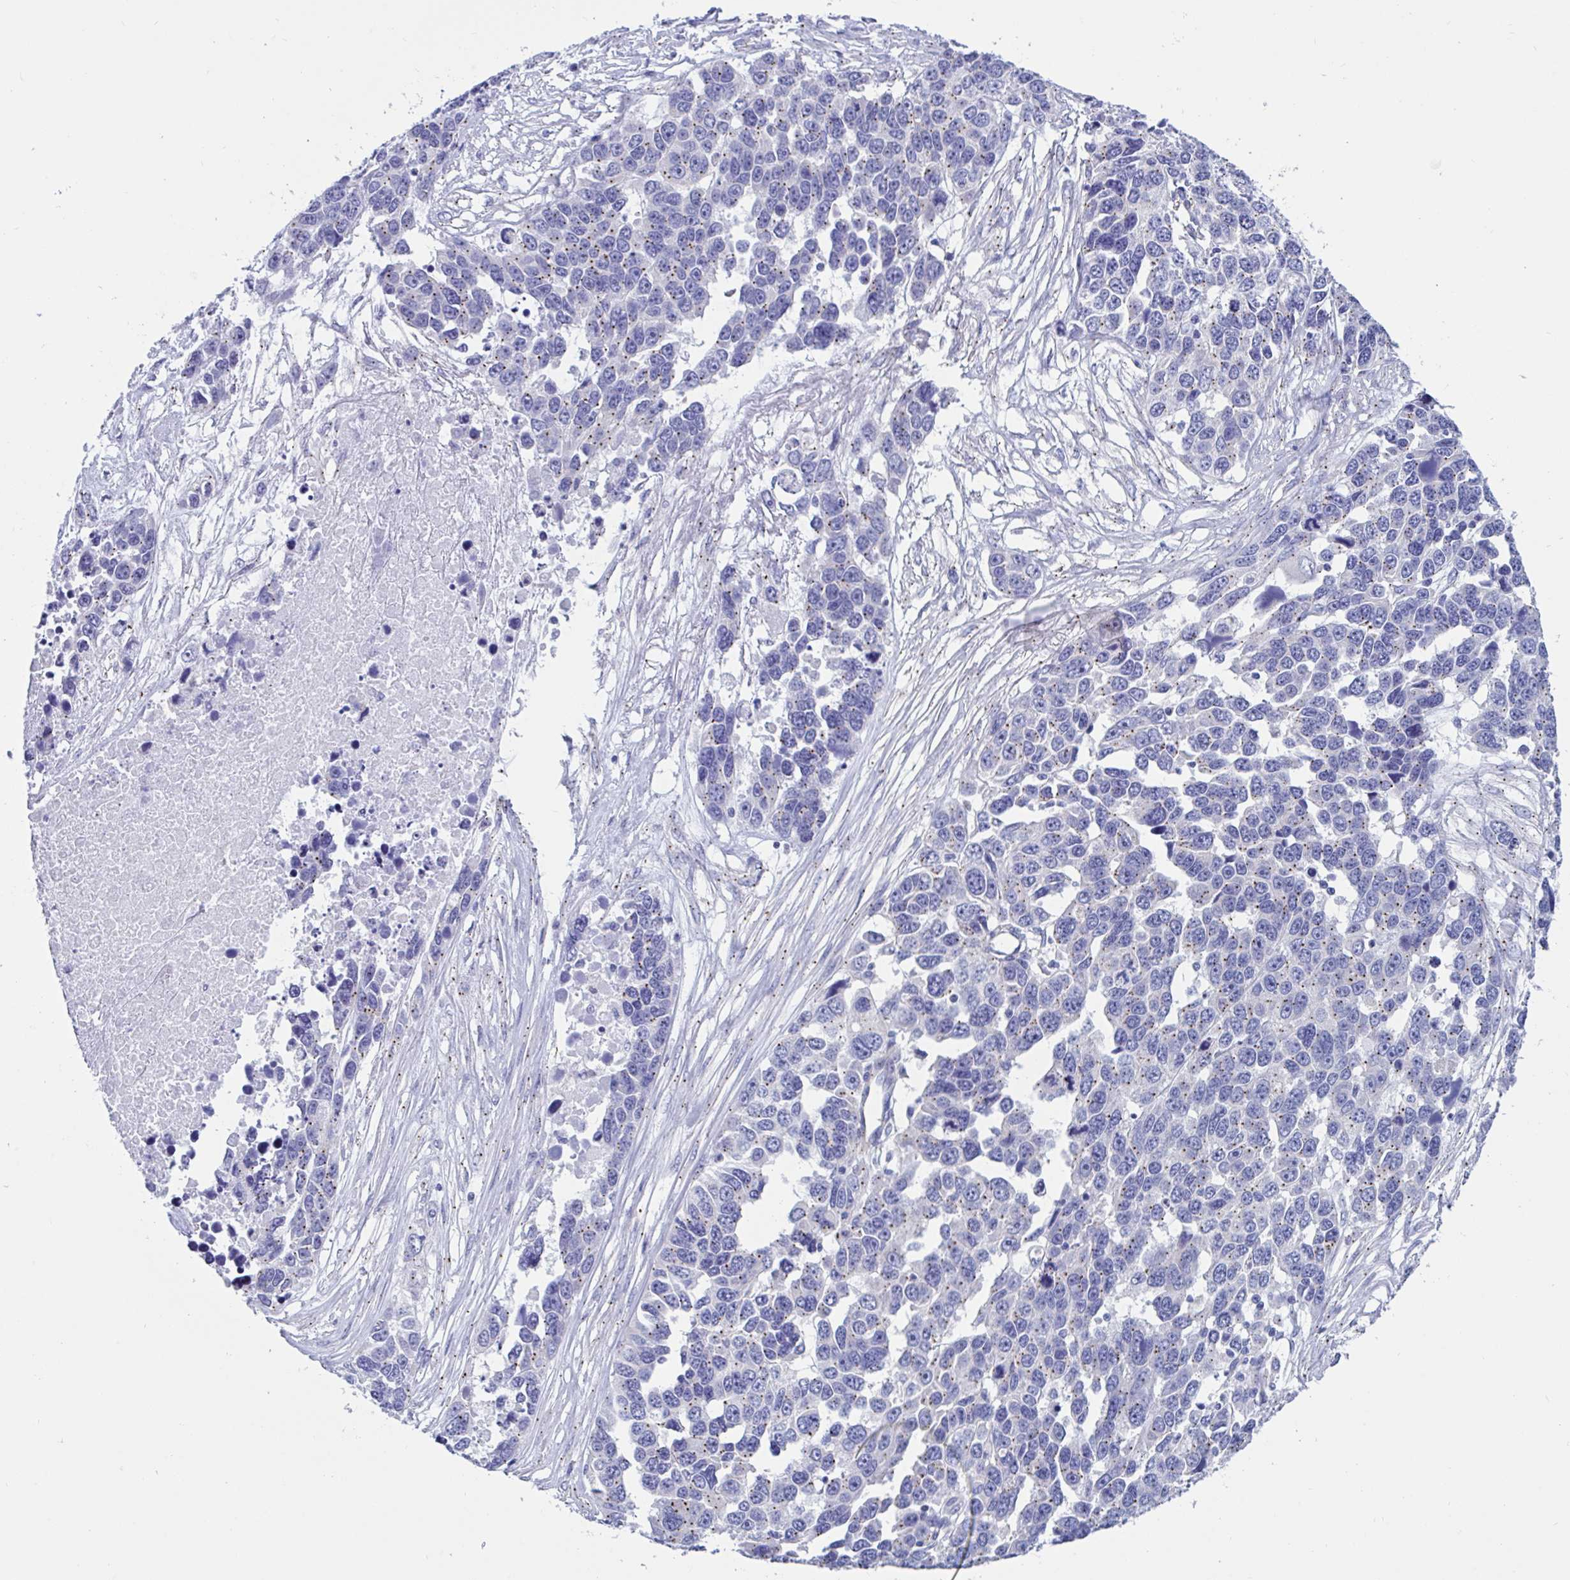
{"staining": {"intensity": "moderate", "quantity": "25%-75%", "location": "cytoplasmic/membranous"}, "tissue": "ovarian cancer", "cell_type": "Tumor cells", "image_type": "cancer", "snomed": [{"axis": "morphology", "description": "Cystadenocarcinoma, serous, NOS"}, {"axis": "topography", "description": "Ovary"}], "caption": "Human ovarian cancer (serous cystadenocarcinoma) stained with a brown dye displays moderate cytoplasmic/membranous positive positivity in about 25%-75% of tumor cells.", "gene": "RNASE3", "patient": {"sex": "female", "age": 76}}